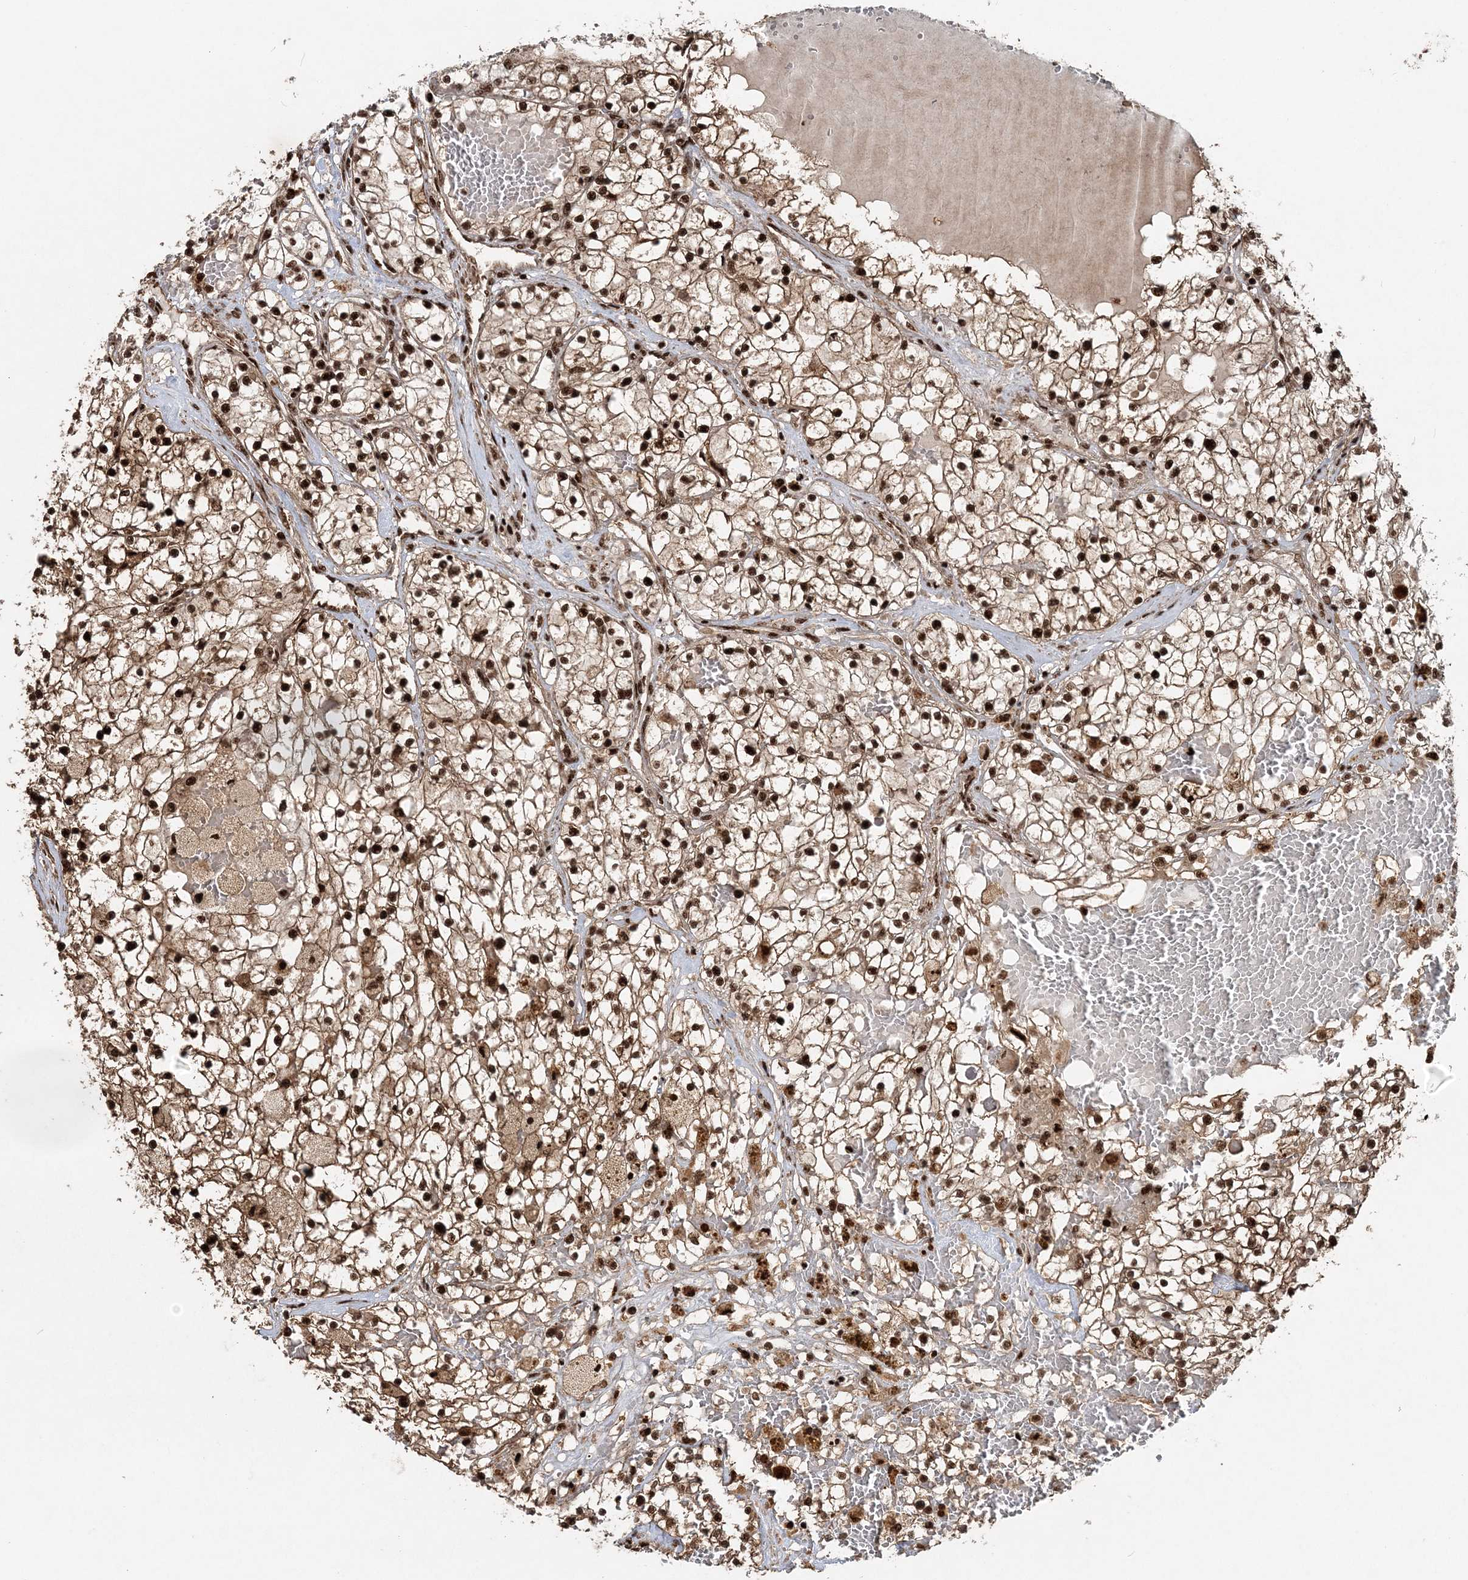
{"staining": {"intensity": "strong", "quantity": ">75%", "location": "cytoplasmic/membranous,nuclear"}, "tissue": "renal cancer", "cell_type": "Tumor cells", "image_type": "cancer", "snomed": [{"axis": "morphology", "description": "Normal tissue, NOS"}, {"axis": "morphology", "description": "Adenocarcinoma, NOS"}, {"axis": "topography", "description": "Kidney"}], "caption": "This micrograph exhibits renal adenocarcinoma stained with immunohistochemistry to label a protein in brown. The cytoplasmic/membranous and nuclear of tumor cells show strong positivity for the protein. Nuclei are counter-stained blue.", "gene": "EXOSC8", "patient": {"sex": "male", "age": 68}}